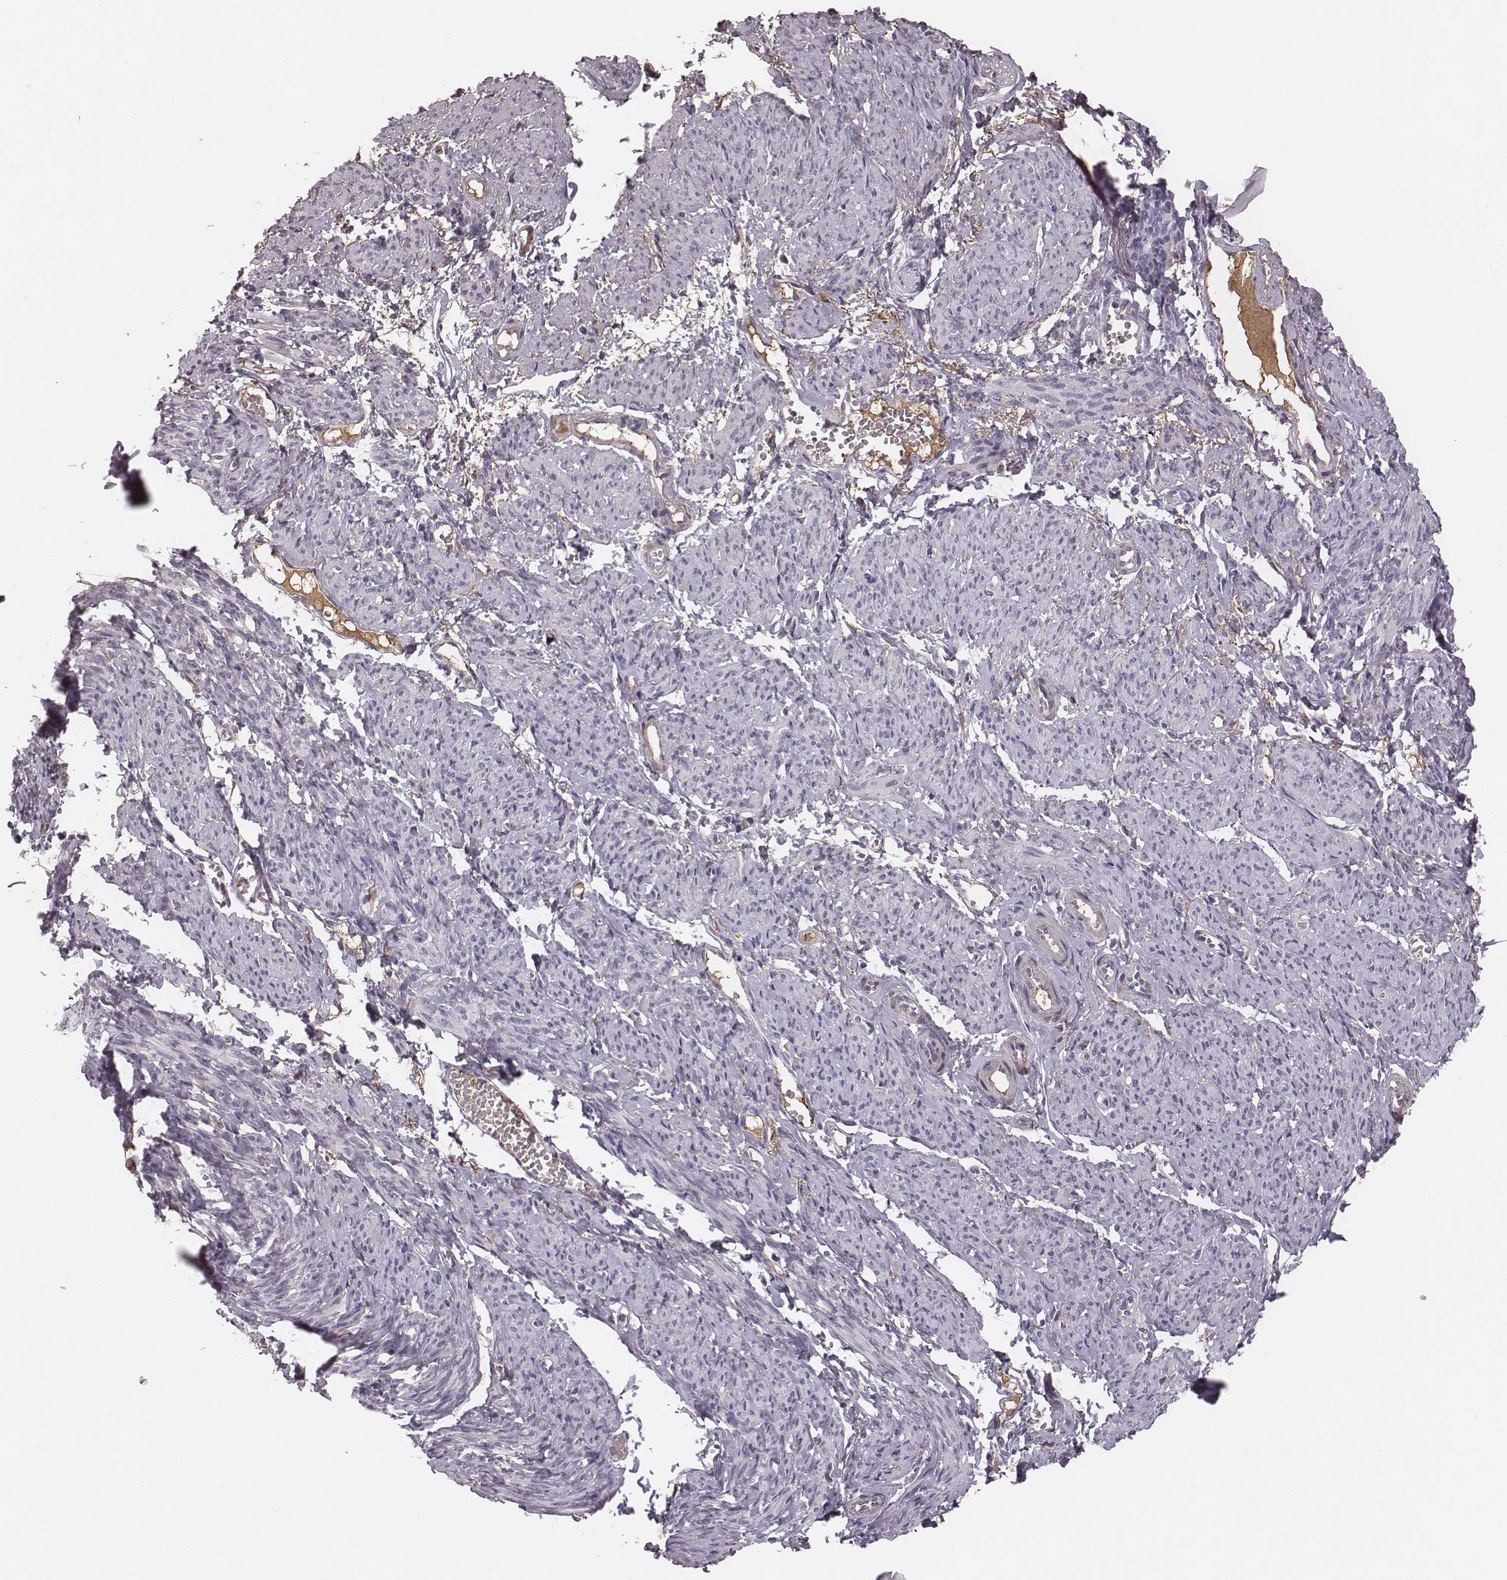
{"staining": {"intensity": "negative", "quantity": "none", "location": "none"}, "tissue": "smooth muscle", "cell_type": "Smooth muscle cells", "image_type": "normal", "snomed": [{"axis": "morphology", "description": "Normal tissue, NOS"}, {"axis": "topography", "description": "Smooth muscle"}], "caption": "Human smooth muscle stained for a protein using immunohistochemistry (IHC) displays no staining in smooth muscle cells.", "gene": "CFTR", "patient": {"sex": "female", "age": 65}}